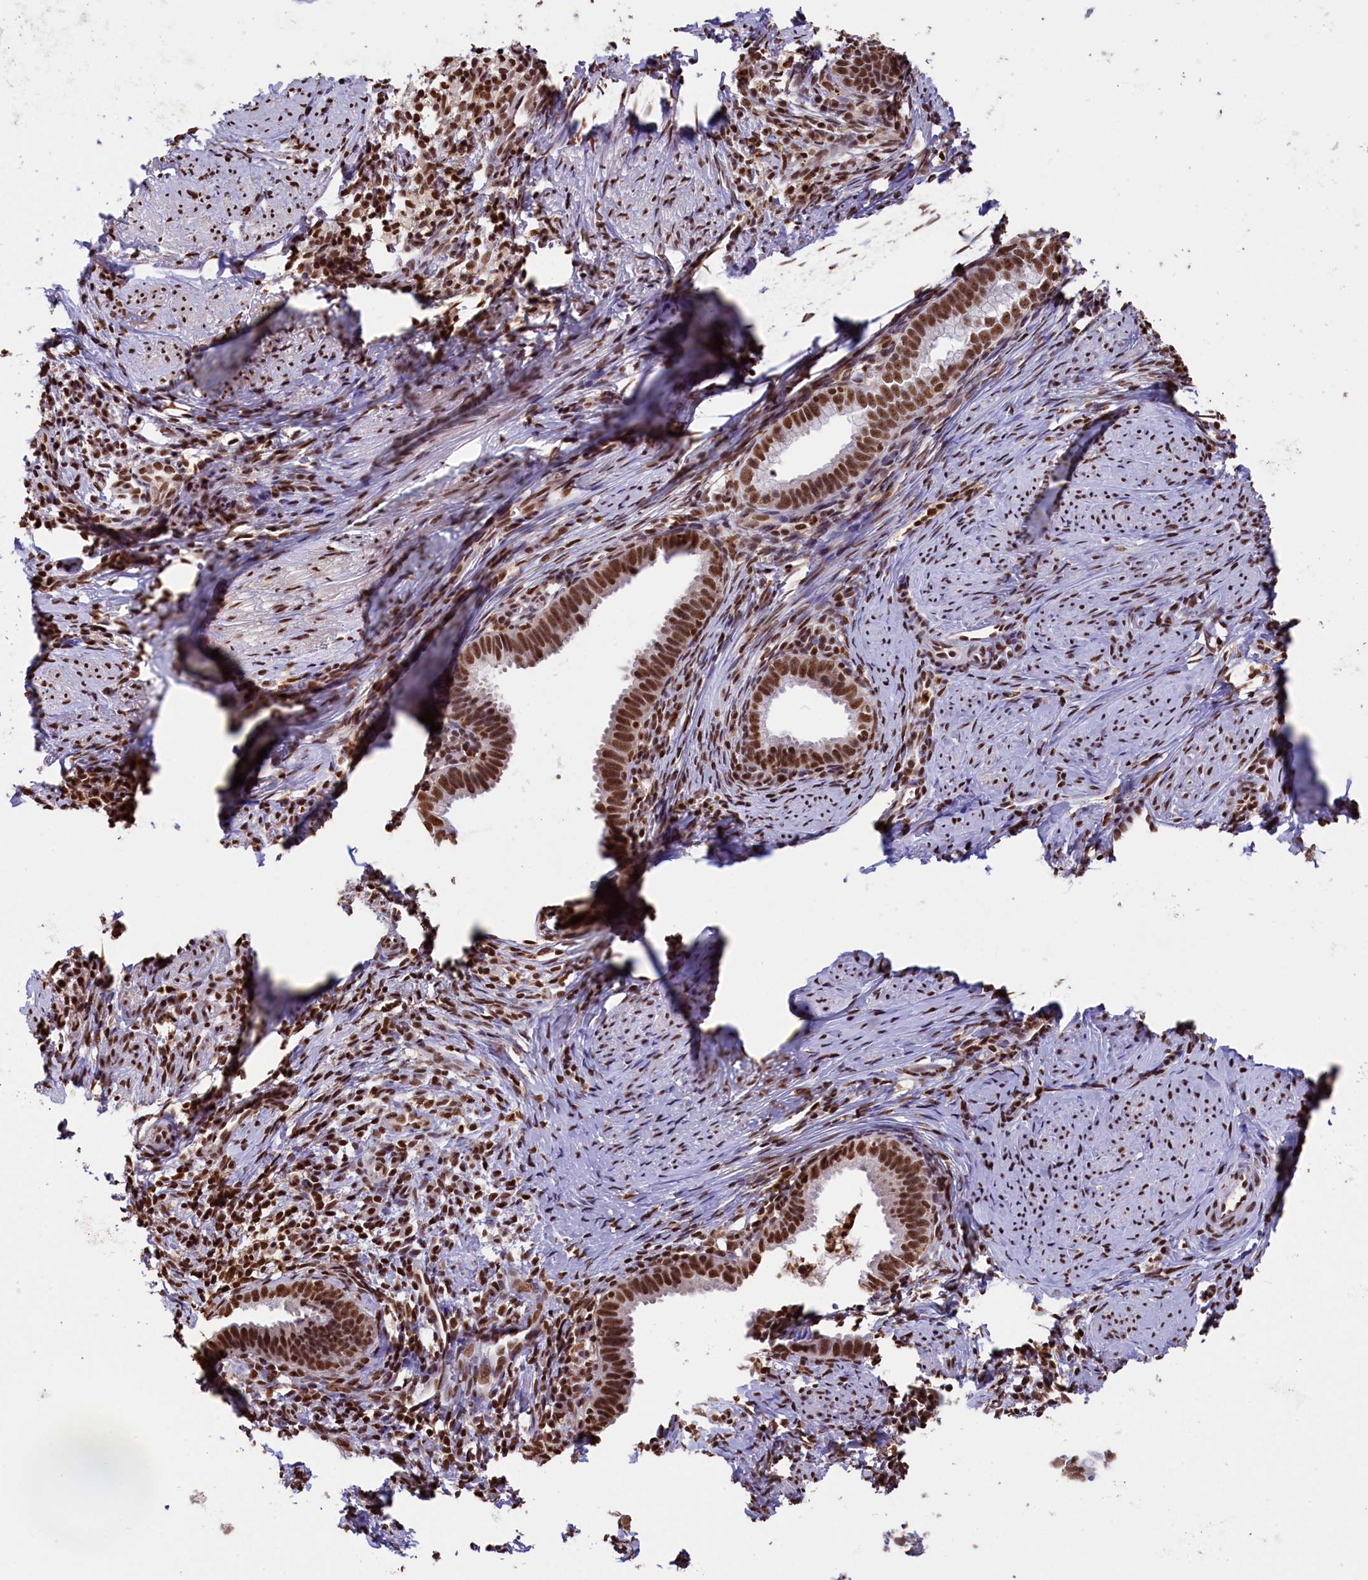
{"staining": {"intensity": "strong", "quantity": ">75%", "location": "nuclear"}, "tissue": "cervical cancer", "cell_type": "Tumor cells", "image_type": "cancer", "snomed": [{"axis": "morphology", "description": "Adenocarcinoma, NOS"}, {"axis": "topography", "description": "Cervix"}], "caption": "Cervical cancer stained with a brown dye demonstrates strong nuclear positive positivity in approximately >75% of tumor cells.", "gene": "SNRPD2", "patient": {"sex": "female", "age": 36}}